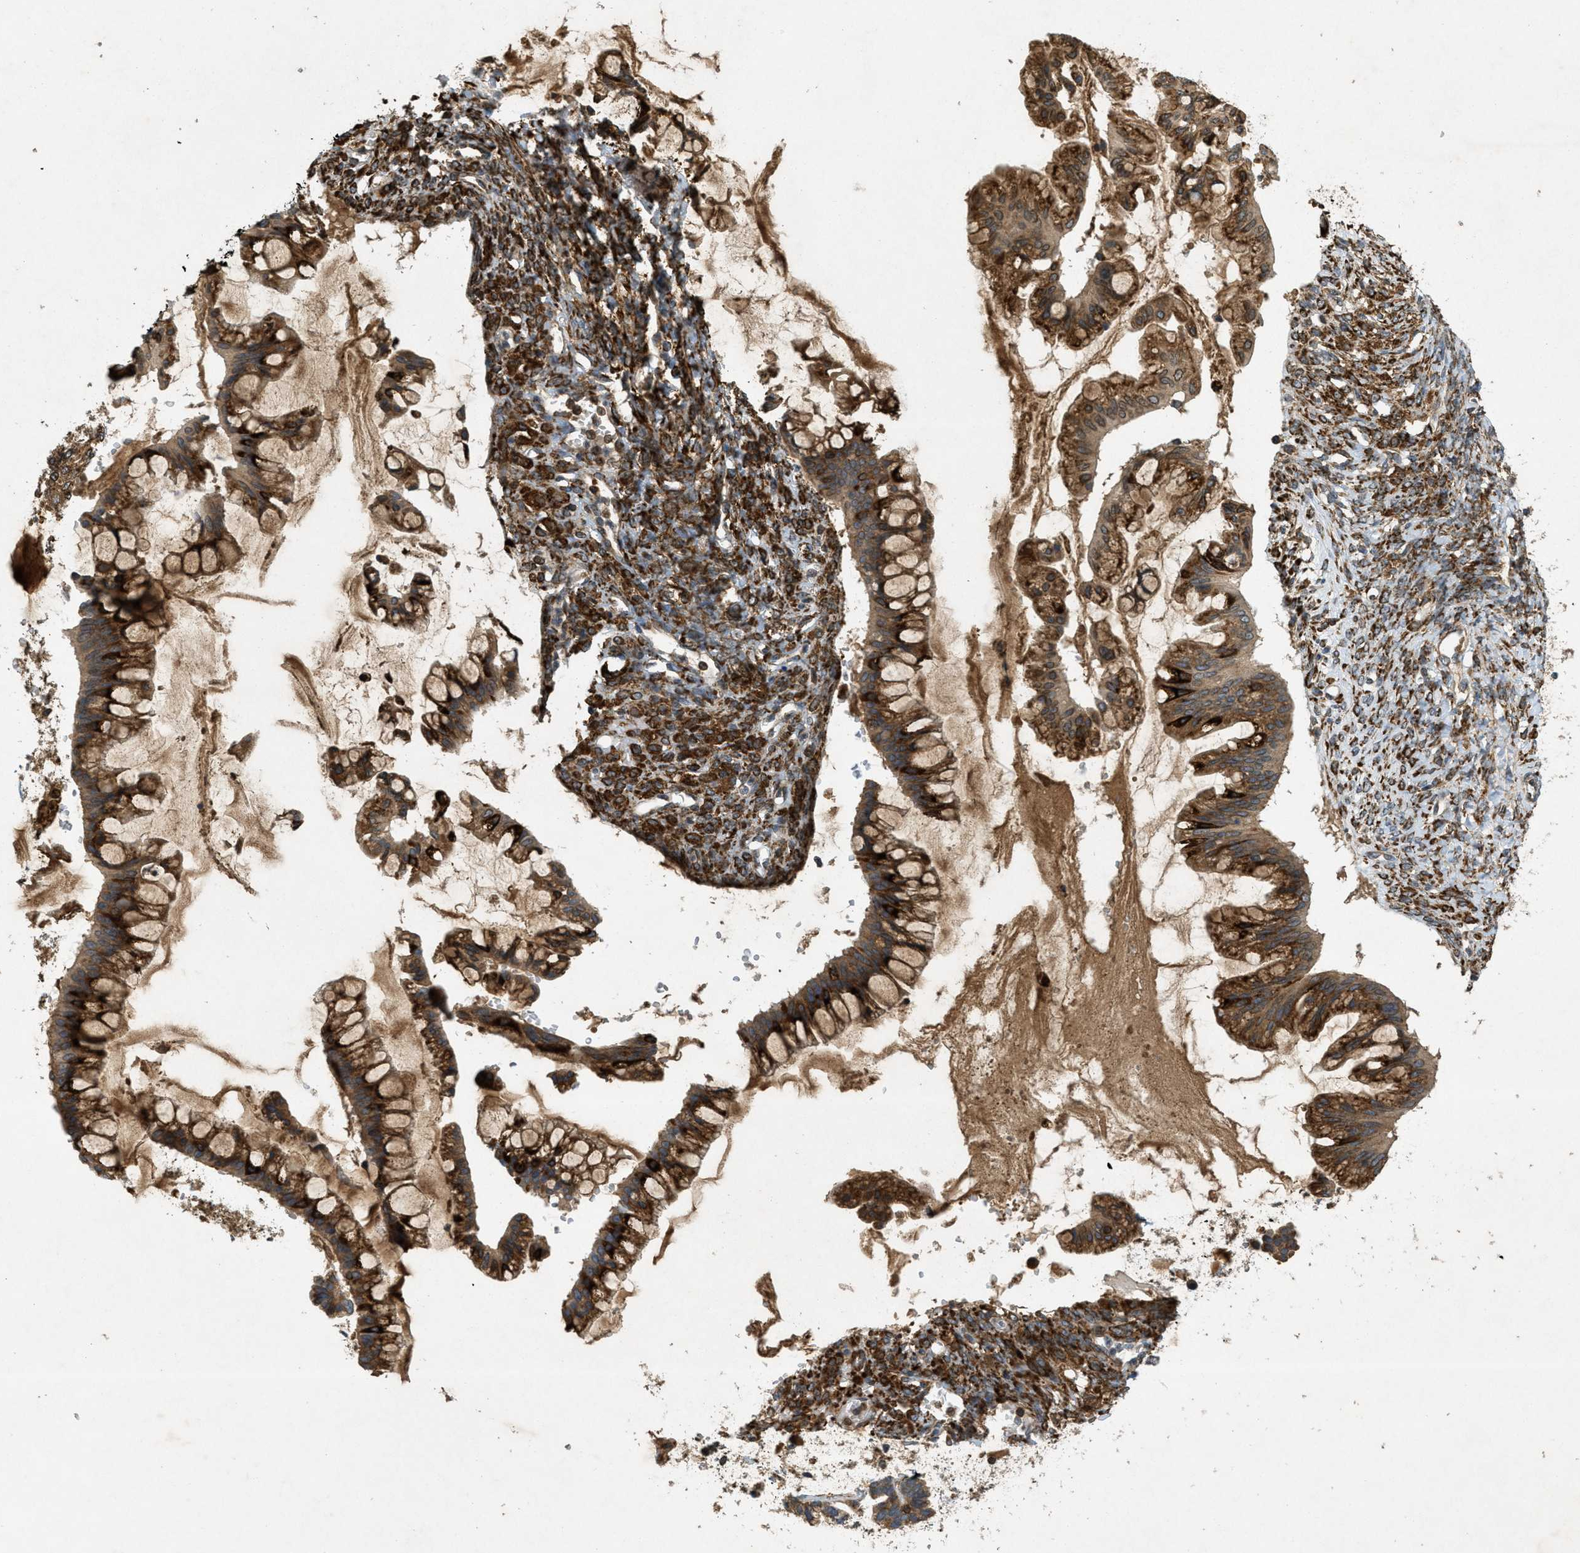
{"staining": {"intensity": "strong", "quantity": ">75%", "location": "cytoplasmic/membranous"}, "tissue": "ovarian cancer", "cell_type": "Tumor cells", "image_type": "cancer", "snomed": [{"axis": "morphology", "description": "Cystadenocarcinoma, mucinous, NOS"}, {"axis": "topography", "description": "Ovary"}], "caption": "Immunohistochemical staining of human ovarian cancer reveals high levels of strong cytoplasmic/membranous protein expression in approximately >75% of tumor cells.", "gene": "PCDH18", "patient": {"sex": "female", "age": 73}}